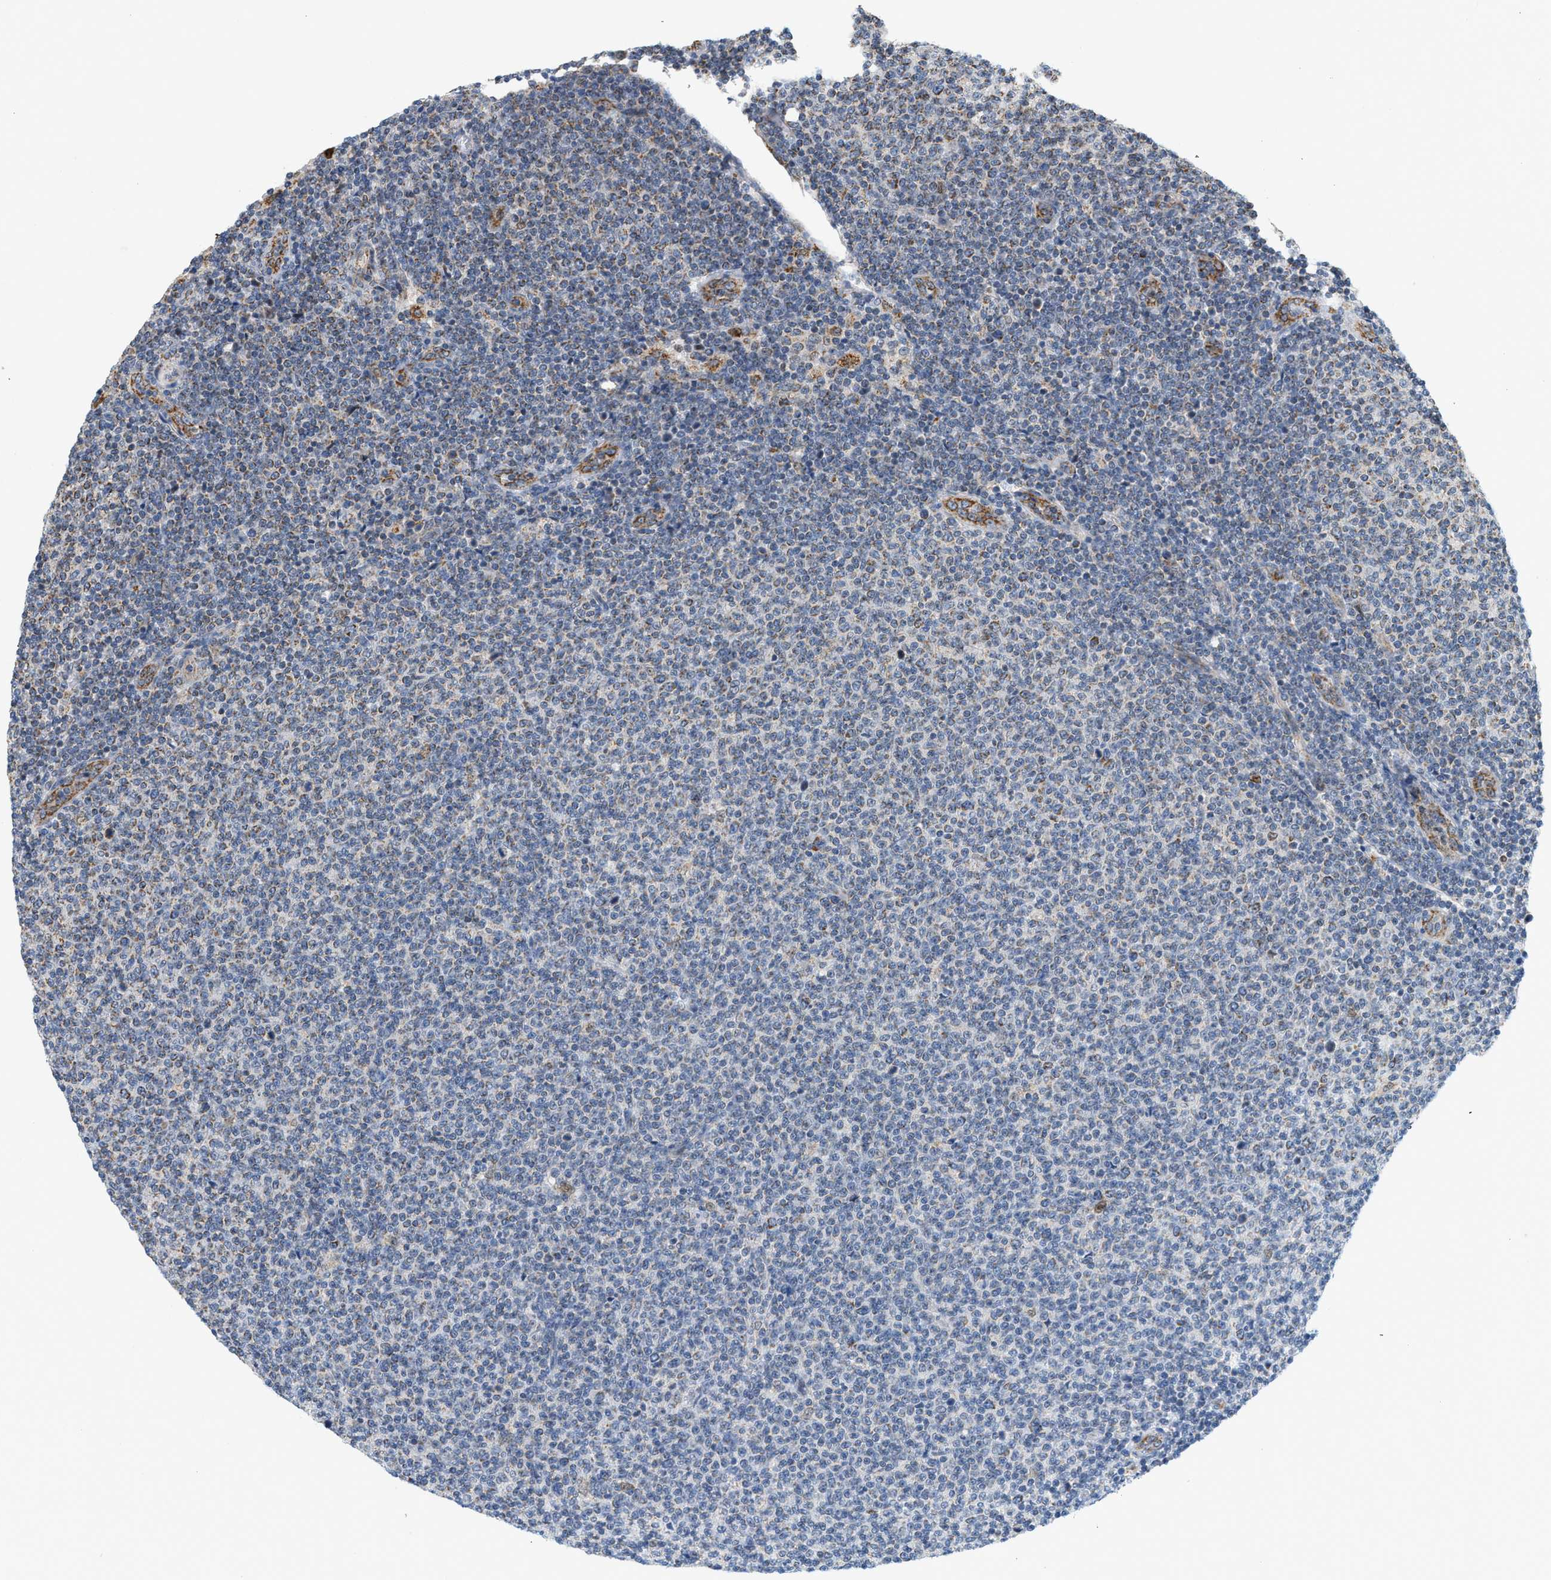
{"staining": {"intensity": "negative", "quantity": "none", "location": "none"}, "tissue": "lymphoma", "cell_type": "Tumor cells", "image_type": "cancer", "snomed": [{"axis": "morphology", "description": "Malignant lymphoma, non-Hodgkin's type, Low grade"}, {"axis": "topography", "description": "Lymph node"}], "caption": "This is an immunohistochemistry micrograph of human low-grade malignant lymphoma, non-Hodgkin's type. There is no staining in tumor cells.", "gene": "MCU", "patient": {"sex": "male", "age": 66}}